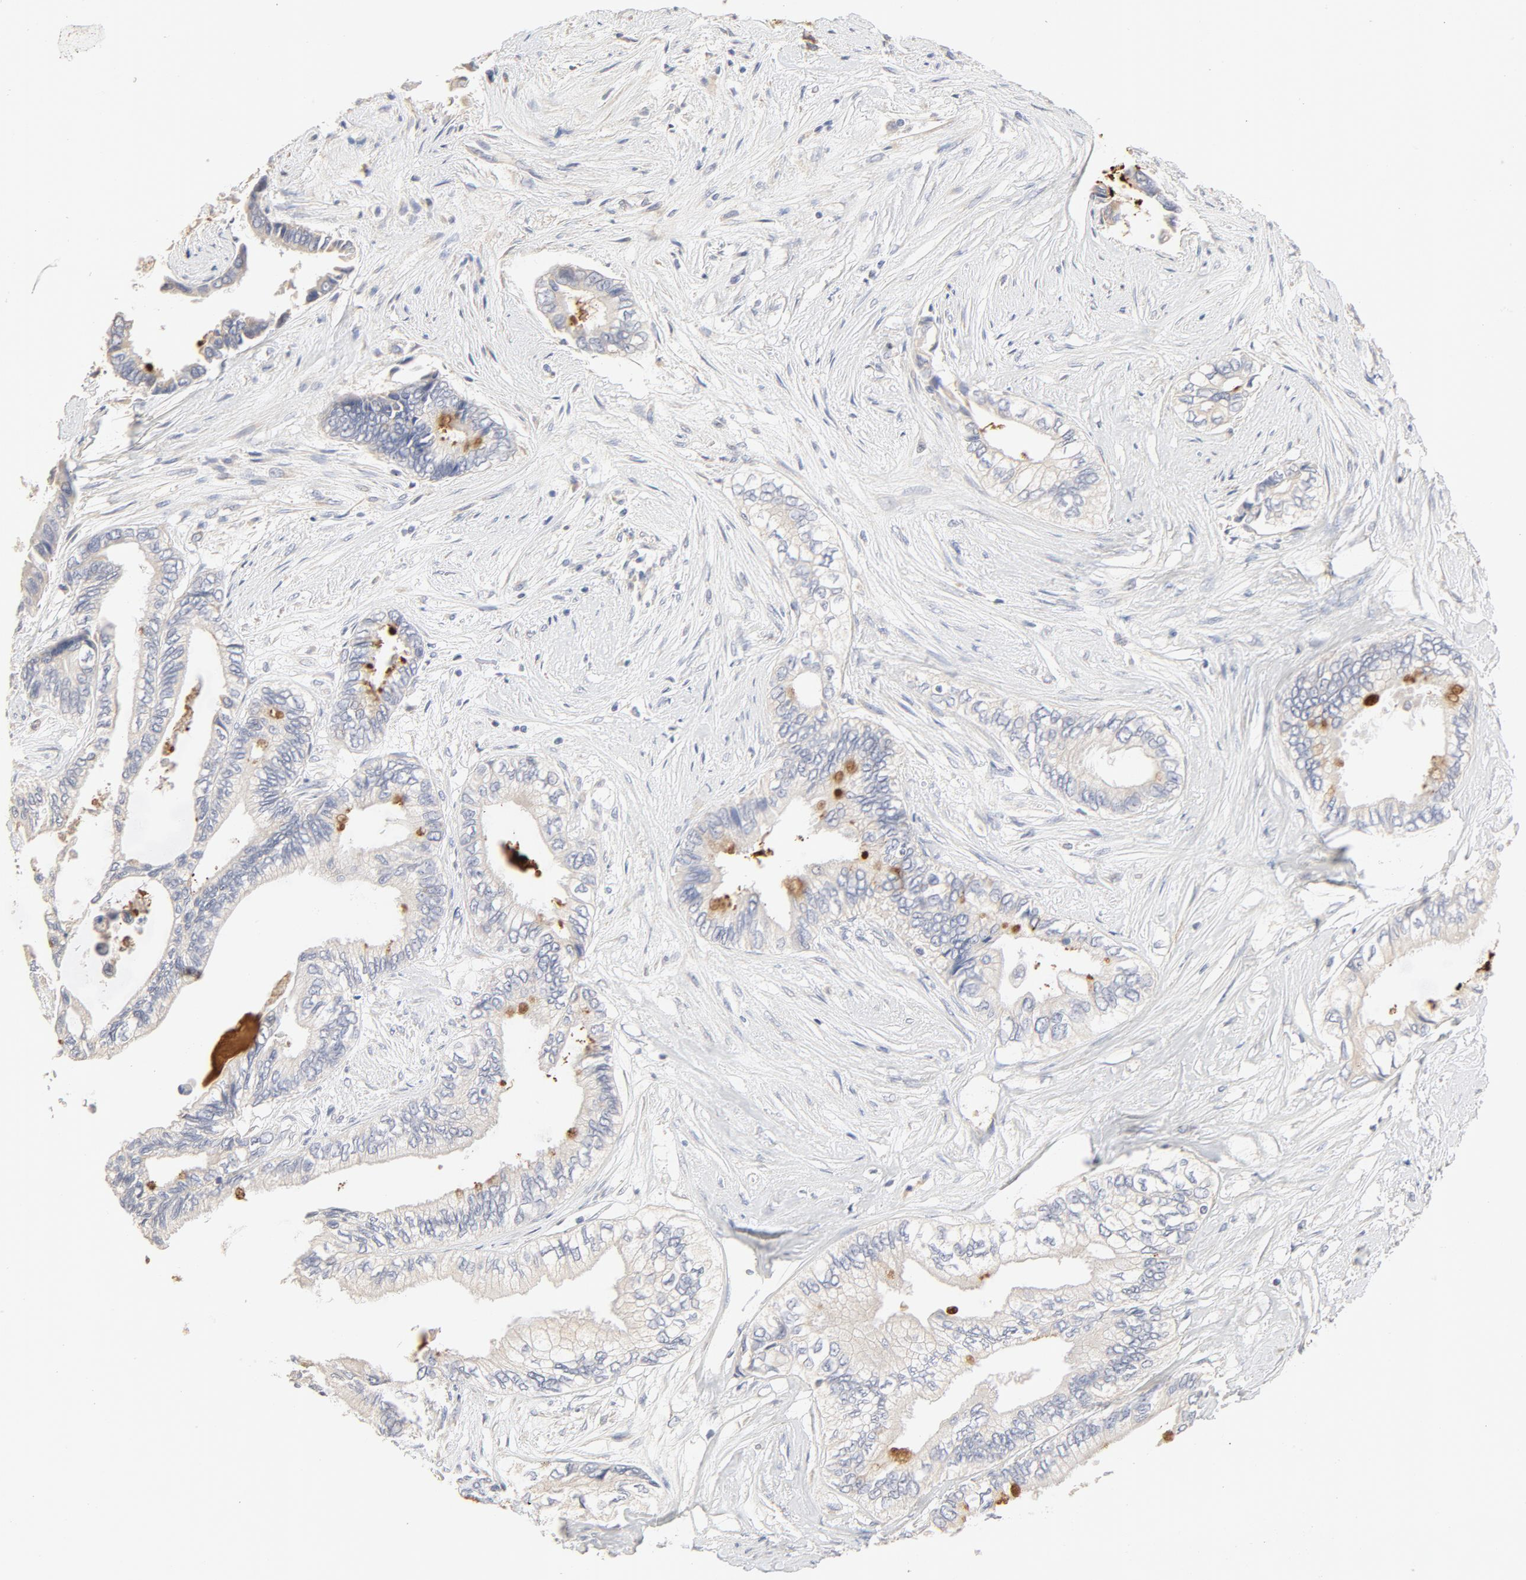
{"staining": {"intensity": "strong", "quantity": "<25%", "location": "cytoplasmic/membranous"}, "tissue": "pancreatic cancer", "cell_type": "Tumor cells", "image_type": "cancer", "snomed": [{"axis": "morphology", "description": "Adenocarcinoma, NOS"}, {"axis": "topography", "description": "Pancreas"}], "caption": "This histopathology image displays IHC staining of human pancreatic cancer (adenocarcinoma), with medium strong cytoplasmic/membranous positivity in approximately <25% of tumor cells.", "gene": "FCGBP", "patient": {"sex": "female", "age": 66}}